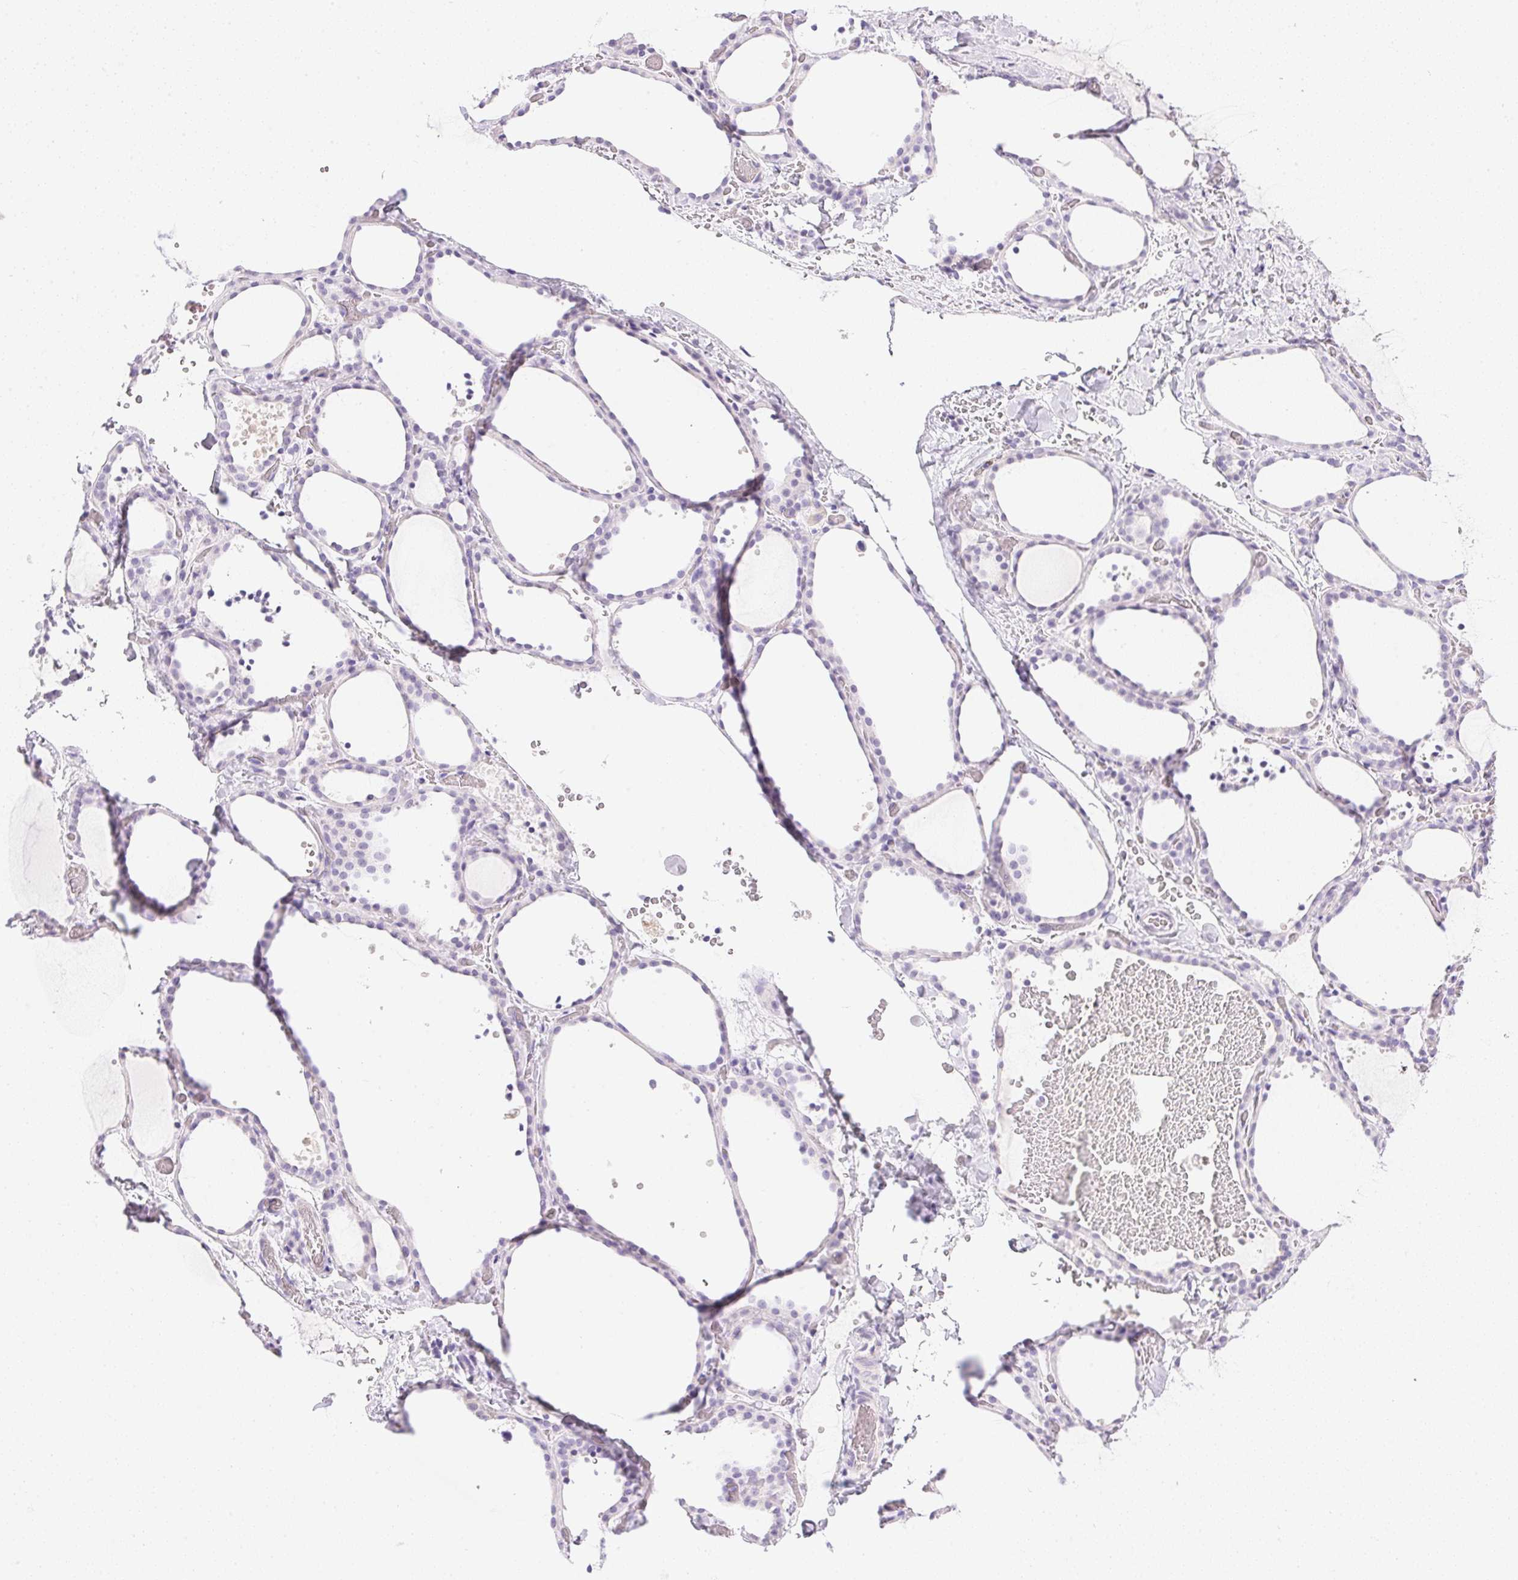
{"staining": {"intensity": "negative", "quantity": "none", "location": "none"}, "tissue": "thyroid gland", "cell_type": "Glandular cells", "image_type": "normal", "snomed": [{"axis": "morphology", "description": "Normal tissue, NOS"}, {"axis": "topography", "description": "Thyroid gland"}], "caption": "Immunohistochemistry photomicrograph of benign thyroid gland: human thyroid gland stained with DAB demonstrates no significant protein expression in glandular cells.", "gene": "CTRL", "patient": {"sex": "female", "age": 36}}